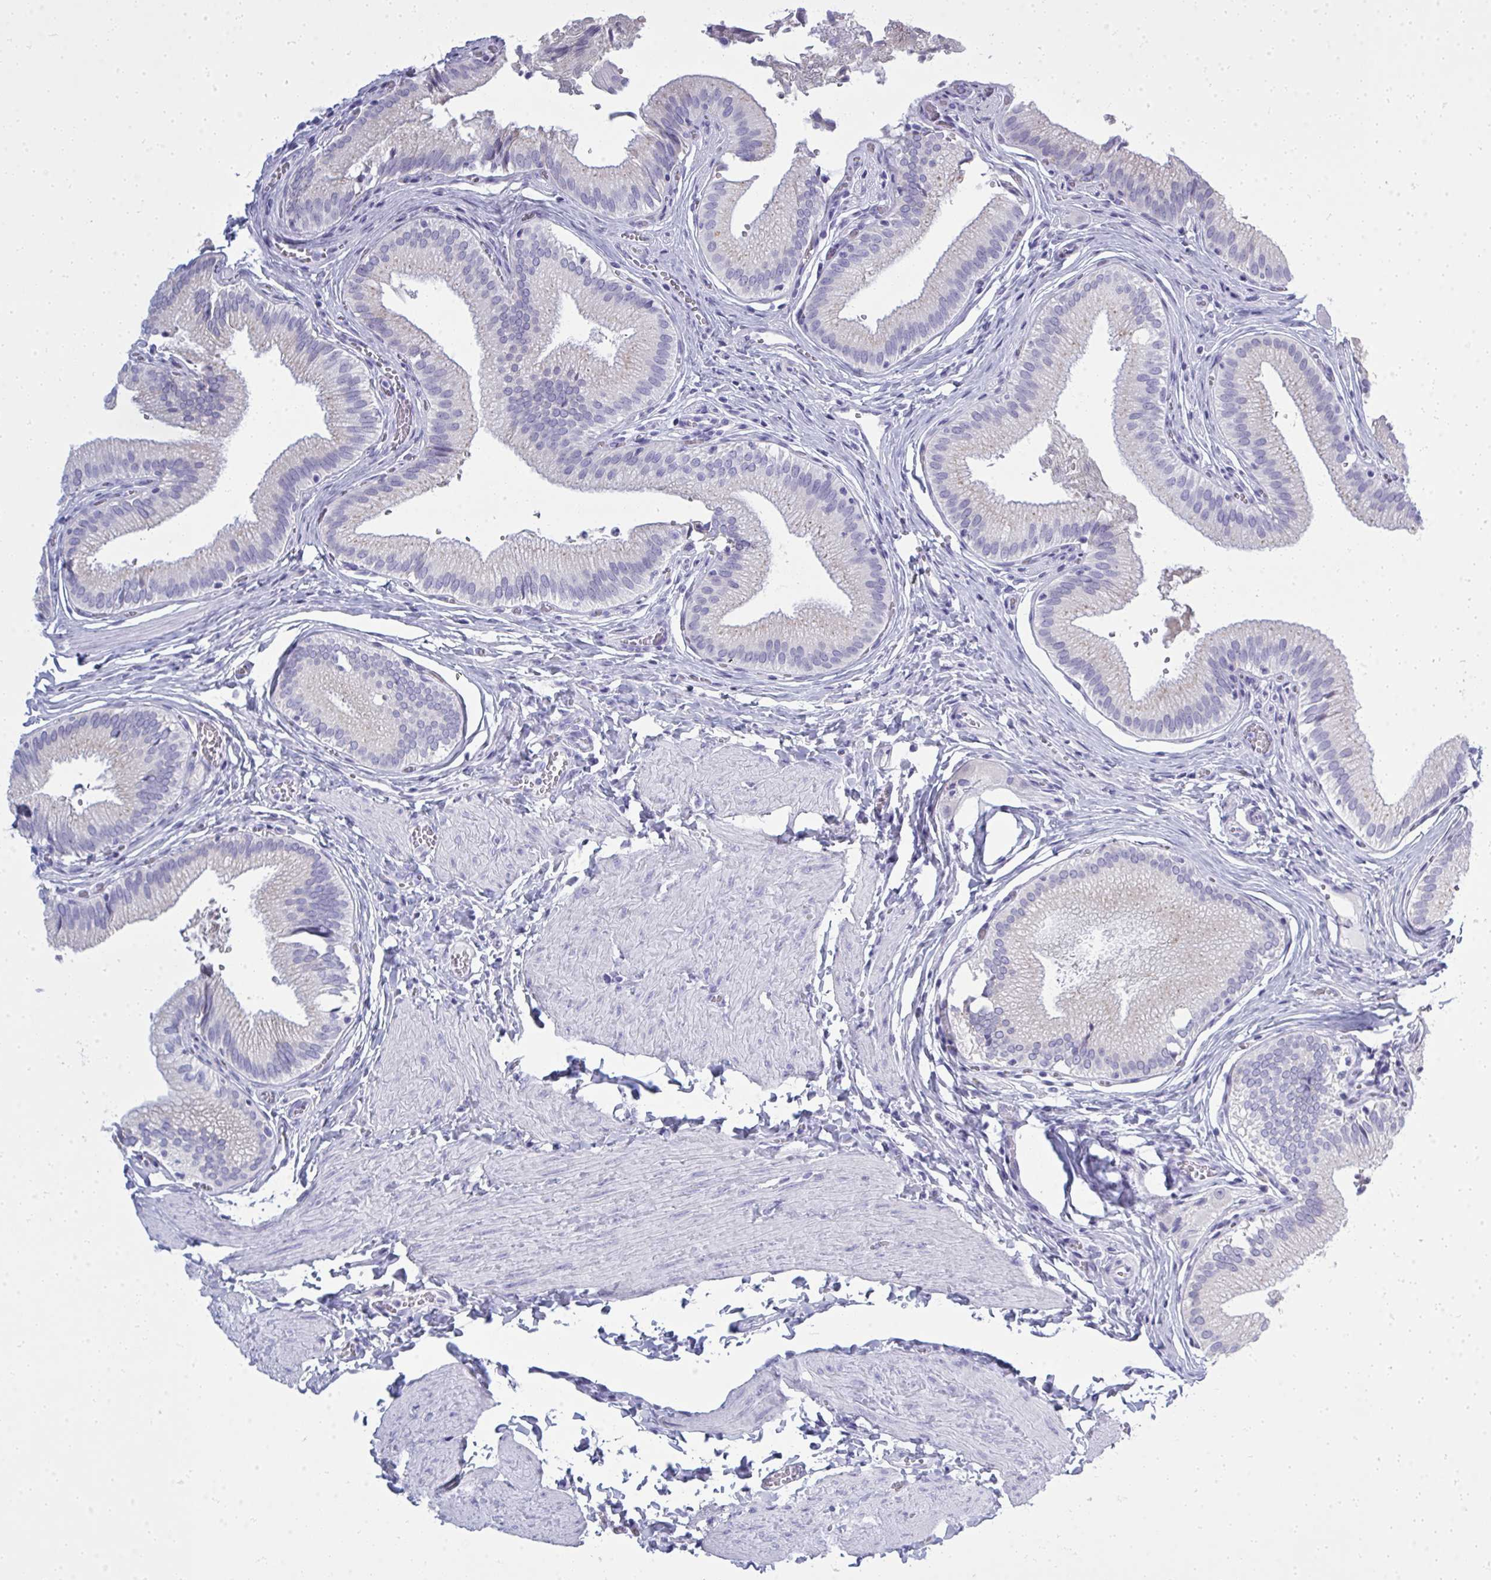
{"staining": {"intensity": "weak", "quantity": "25%-75%", "location": "cytoplasmic/membranous"}, "tissue": "gallbladder", "cell_type": "Glandular cells", "image_type": "normal", "snomed": [{"axis": "morphology", "description": "Normal tissue, NOS"}, {"axis": "topography", "description": "Gallbladder"}, {"axis": "topography", "description": "Peripheral nerve tissue"}], "caption": "High-power microscopy captured an immunohistochemistry (IHC) histopathology image of unremarkable gallbladder, revealing weak cytoplasmic/membranous expression in about 25%-75% of glandular cells.", "gene": "QDPR", "patient": {"sex": "male", "age": 17}}